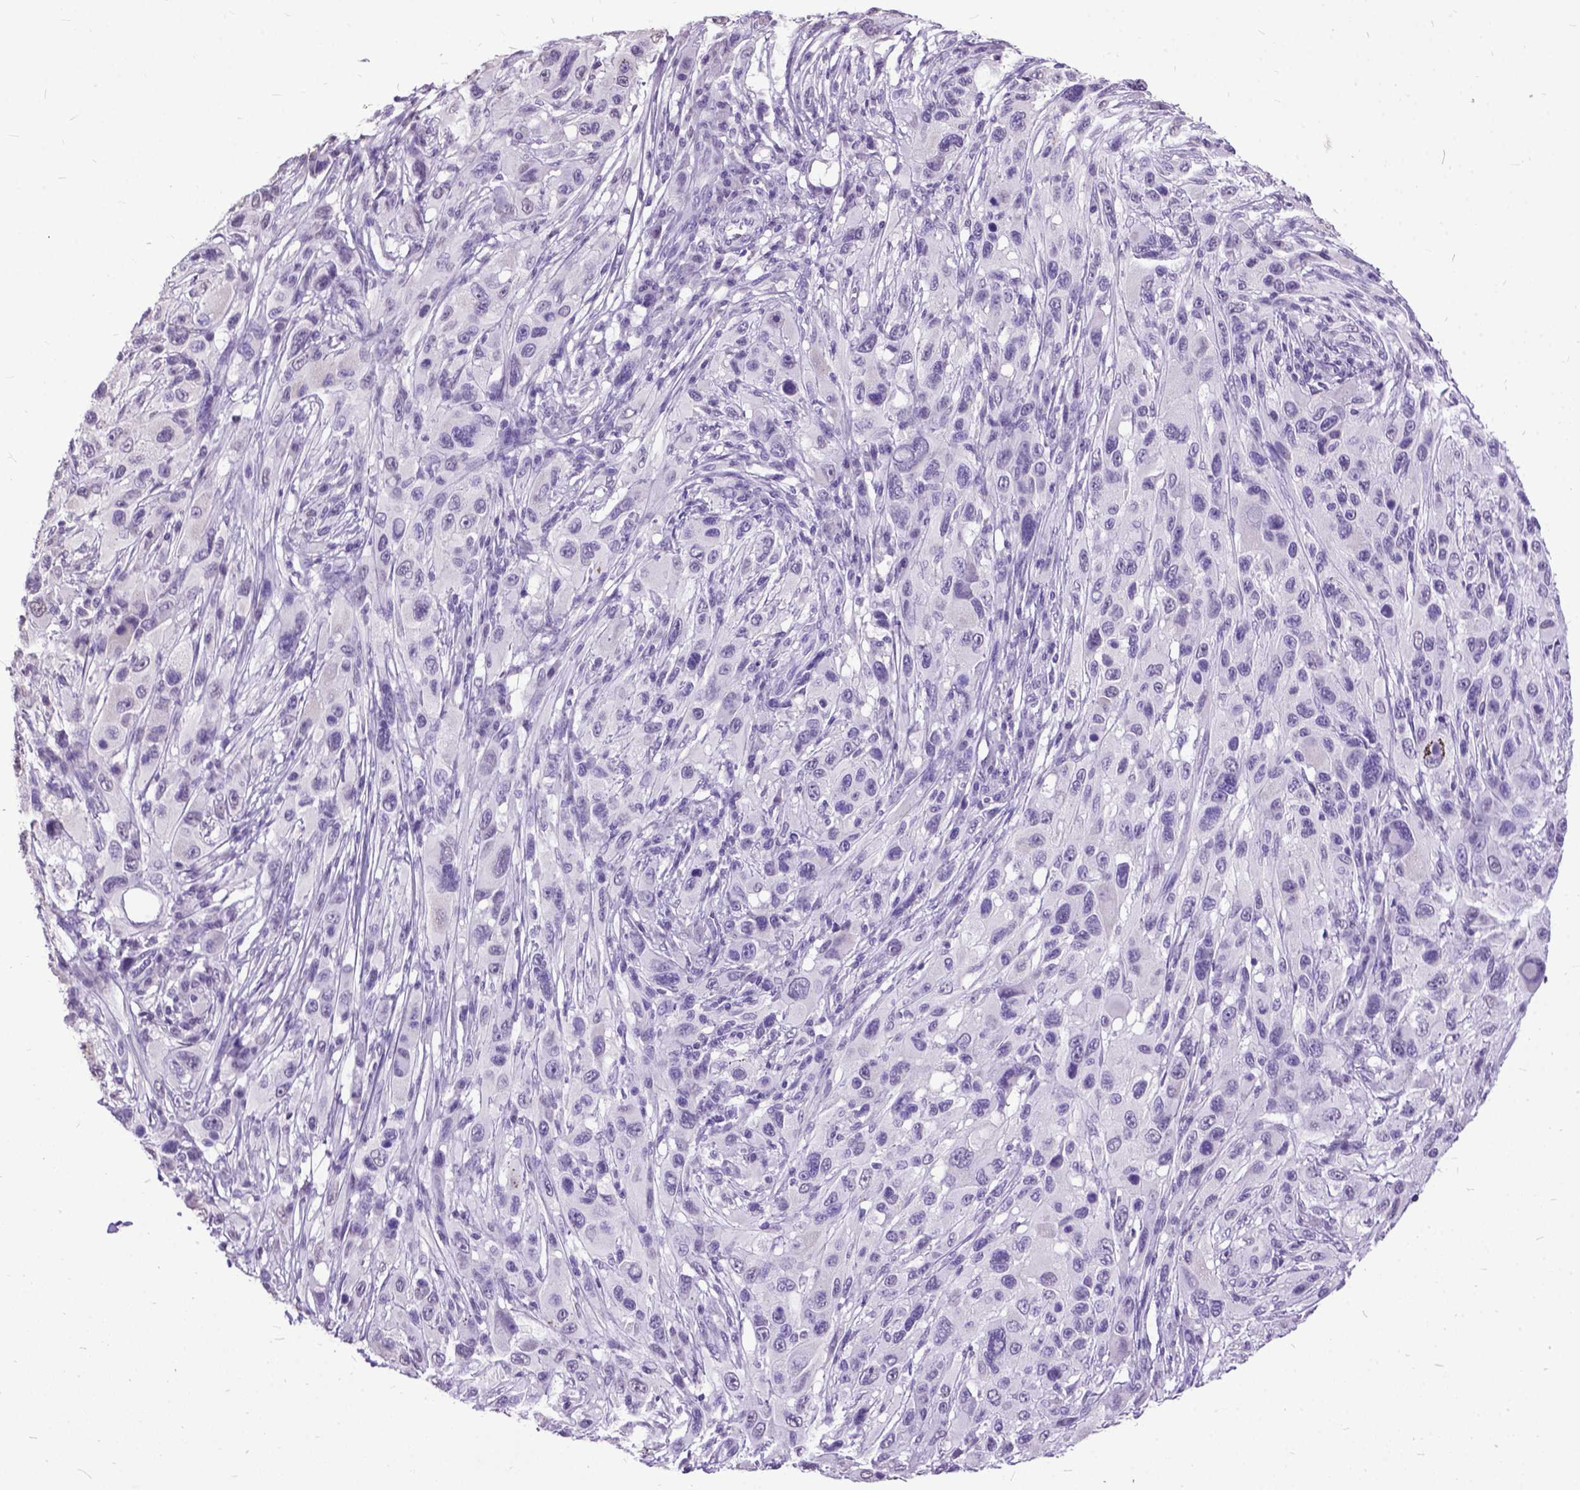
{"staining": {"intensity": "negative", "quantity": "none", "location": "none"}, "tissue": "melanoma", "cell_type": "Tumor cells", "image_type": "cancer", "snomed": [{"axis": "morphology", "description": "Malignant melanoma, NOS"}, {"axis": "topography", "description": "Skin"}], "caption": "Tumor cells are negative for brown protein staining in malignant melanoma. (DAB immunohistochemistry (IHC), high magnification).", "gene": "MARCHF10", "patient": {"sex": "male", "age": 53}}